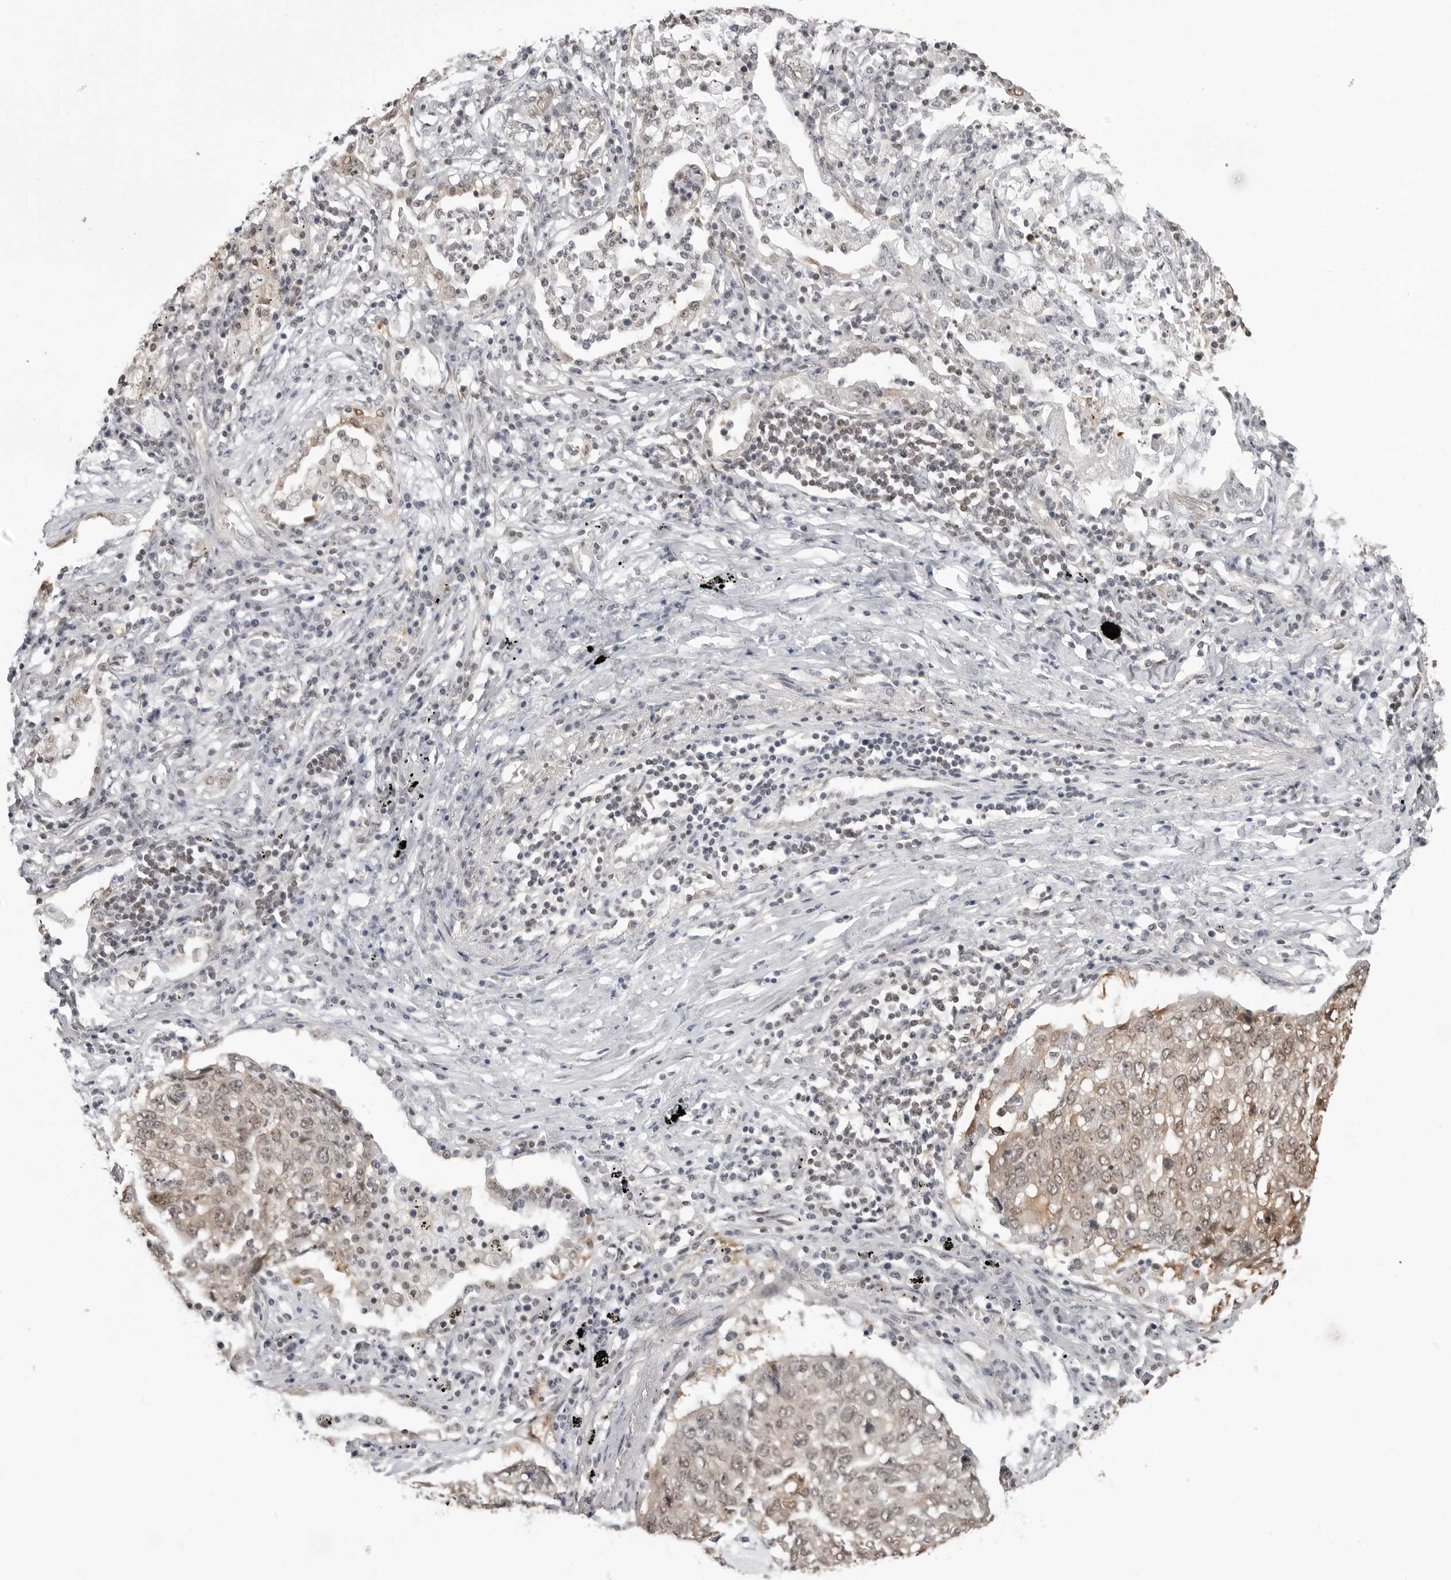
{"staining": {"intensity": "weak", "quantity": ">75%", "location": "cytoplasmic/membranous,nuclear"}, "tissue": "lung cancer", "cell_type": "Tumor cells", "image_type": "cancer", "snomed": [{"axis": "morphology", "description": "Squamous cell carcinoma, NOS"}, {"axis": "topography", "description": "Lung"}], "caption": "IHC photomicrograph of neoplastic tissue: lung cancer stained using immunohistochemistry shows low levels of weak protein expression localized specifically in the cytoplasmic/membranous and nuclear of tumor cells, appearing as a cytoplasmic/membranous and nuclear brown color.", "gene": "YWHAG", "patient": {"sex": "female", "age": 63}}